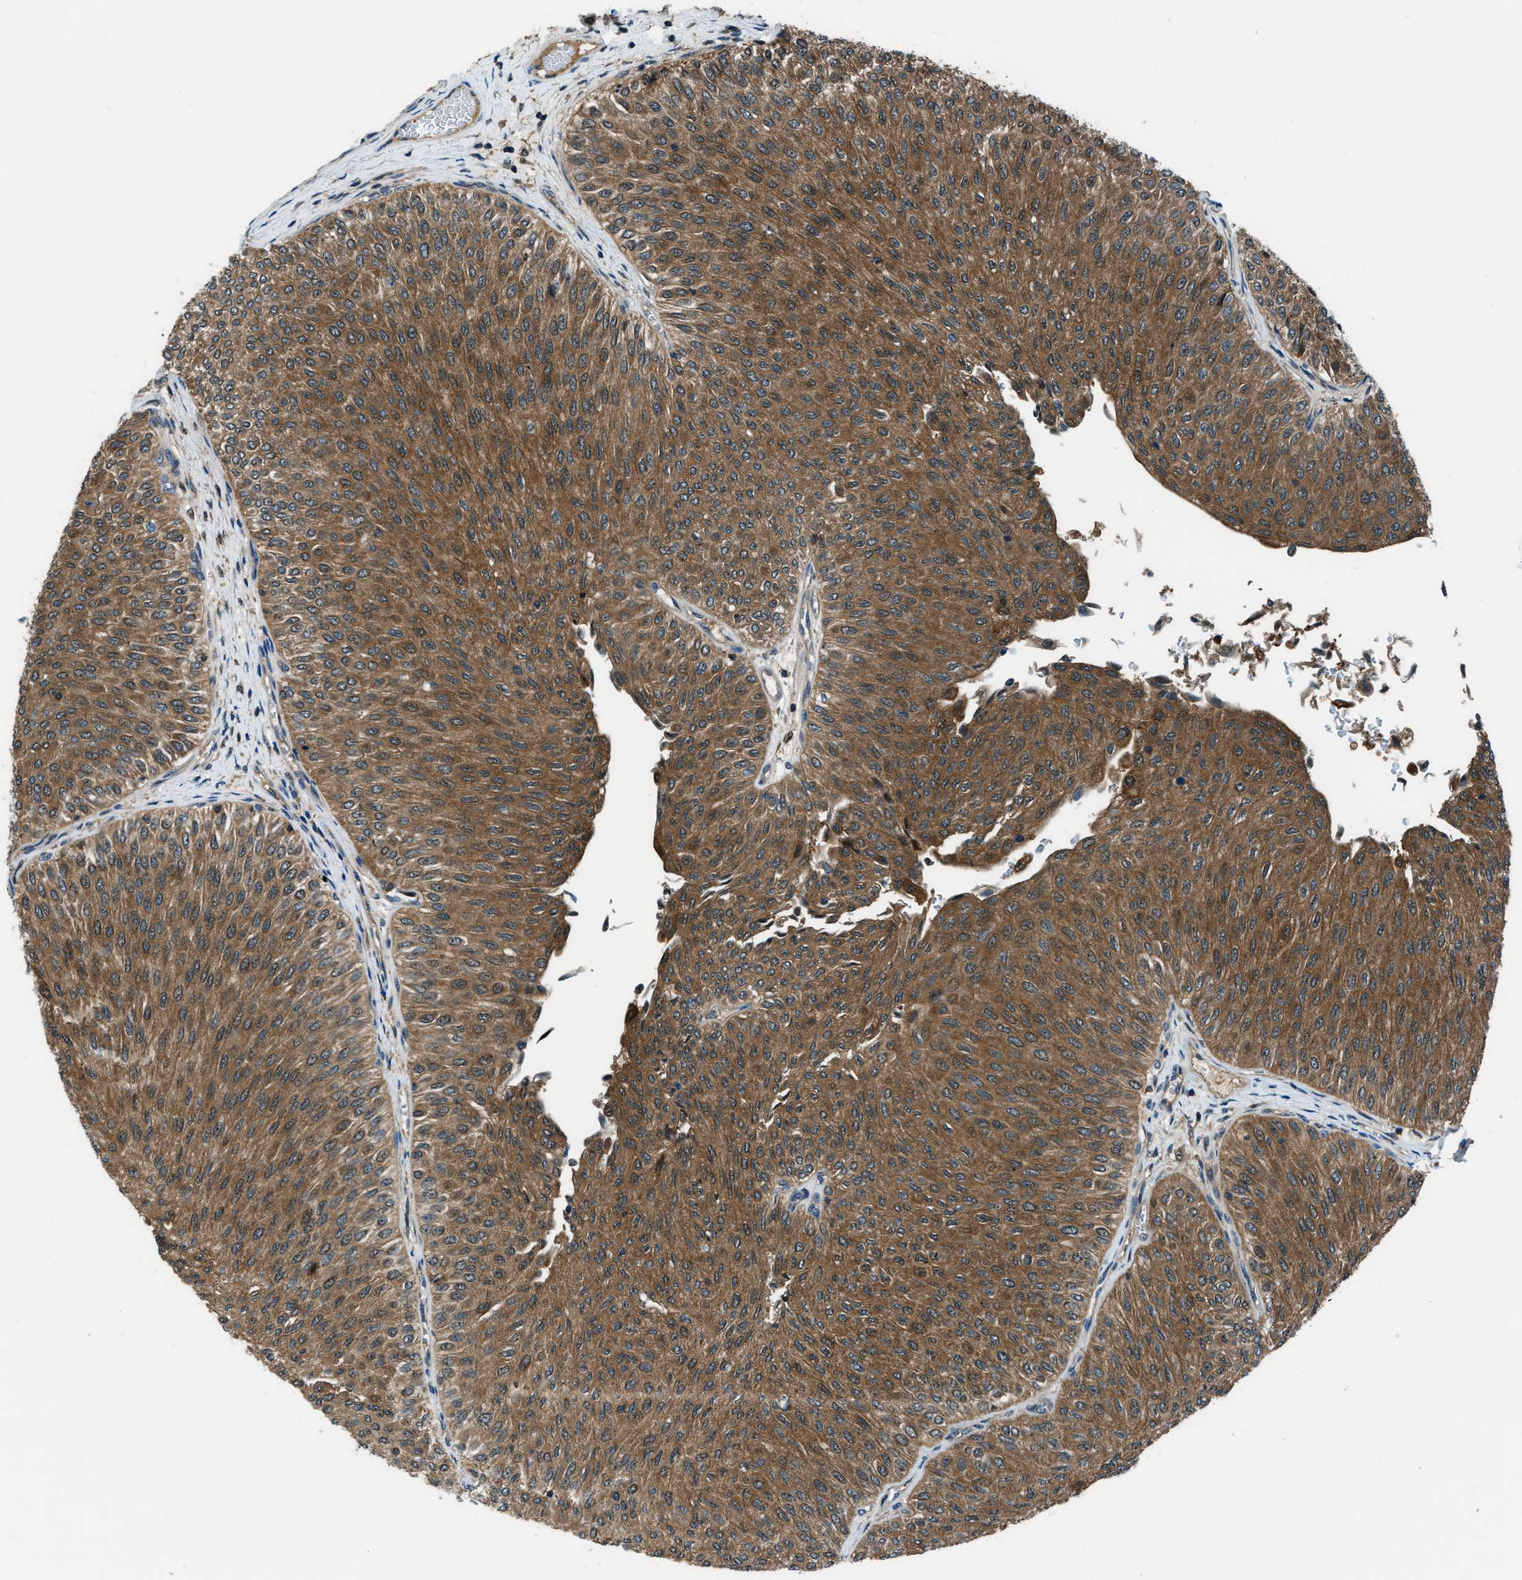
{"staining": {"intensity": "strong", "quantity": ">75%", "location": "cytoplasmic/membranous"}, "tissue": "urothelial cancer", "cell_type": "Tumor cells", "image_type": "cancer", "snomed": [{"axis": "morphology", "description": "Urothelial carcinoma, Low grade"}, {"axis": "topography", "description": "Urinary bladder"}], "caption": "Immunohistochemical staining of urothelial carcinoma (low-grade) reveals high levels of strong cytoplasmic/membranous expression in approximately >75% of tumor cells.", "gene": "HEBP2", "patient": {"sex": "male", "age": 78}}